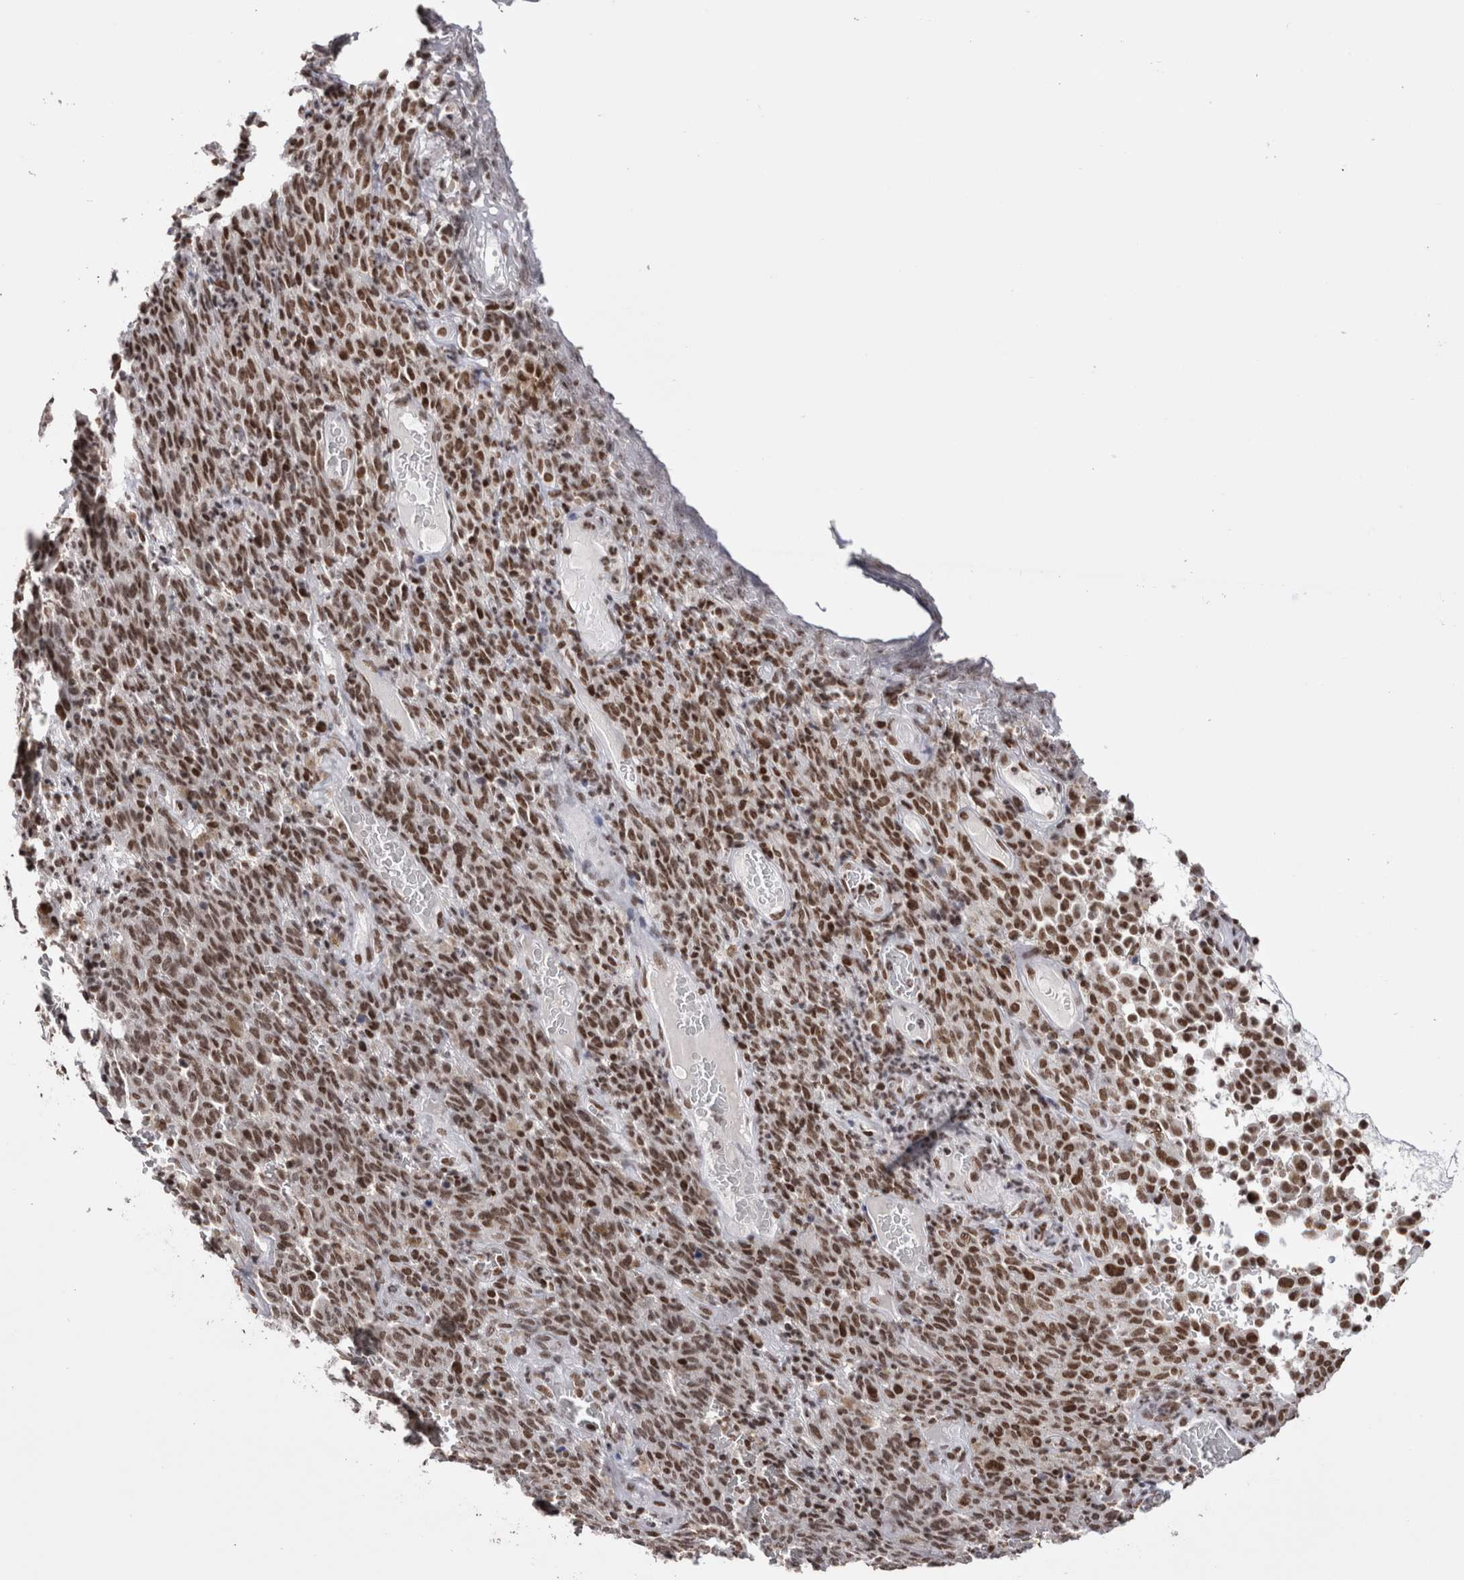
{"staining": {"intensity": "moderate", "quantity": ">75%", "location": "nuclear"}, "tissue": "melanoma", "cell_type": "Tumor cells", "image_type": "cancer", "snomed": [{"axis": "morphology", "description": "Malignant melanoma, NOS"}, {"axis": "topography", "description": "Skin"}], "caption": "Malignant melanoma was stained to show a protein in brown. There is medium levels of moderate nuclear staining in about >75% of tumor cells.", "gene": "SMC1A", "patient": {"sex": "female", "age": 82}}